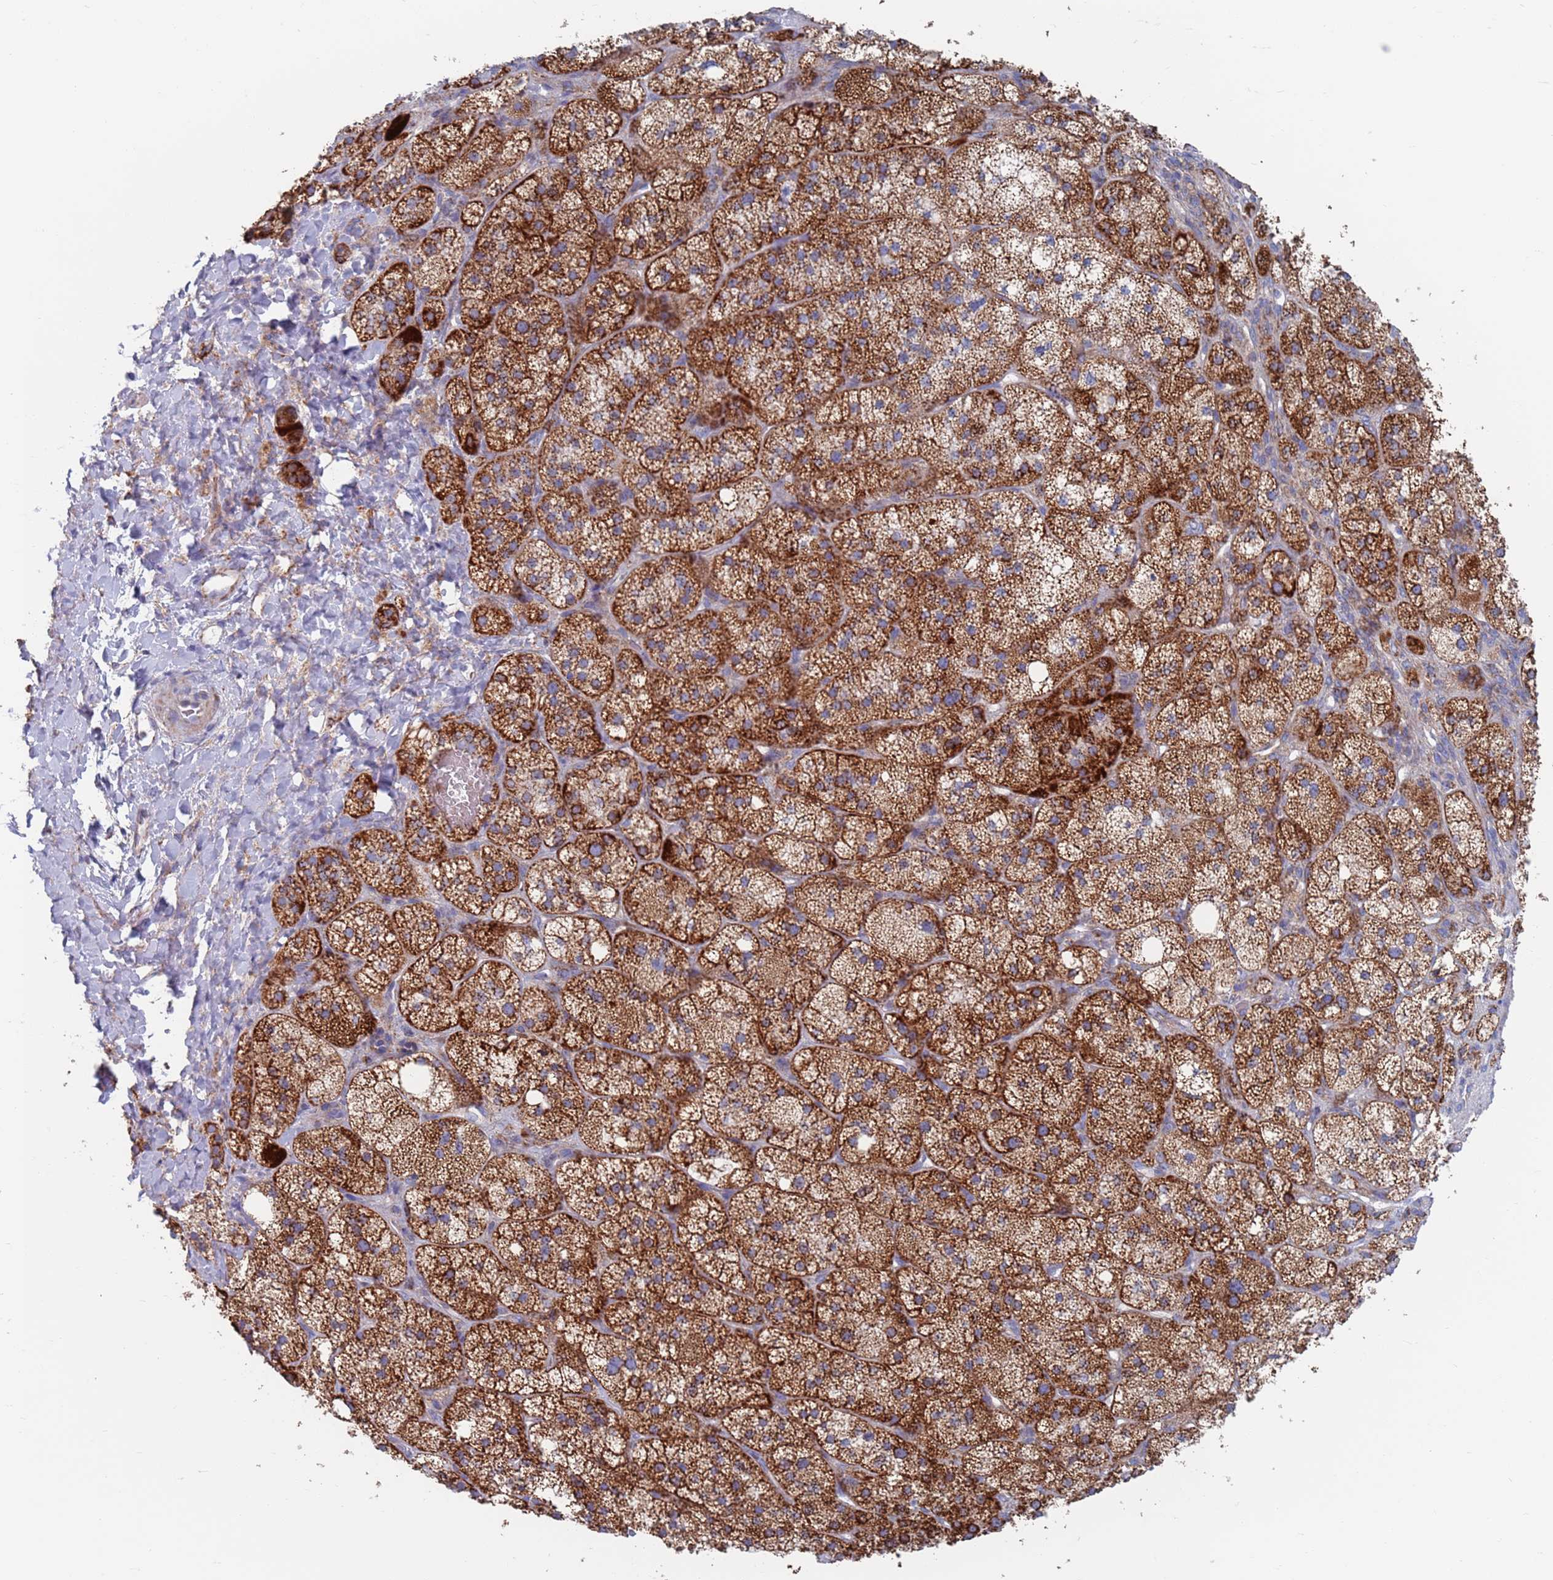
{"staining": {"intensity": "strong", "quantity": ">75%", "location": "cytoplasmic/membranous"}, "tissue": "adrenal gland", "cell_type": "Glandular cells", "image_type": "normal", "snomed": [{"axis": "morphology", "description": "Normal tissue, NOS"}, {"axis": "topography", "description": "Adrenal gland"}], "caption": "The photomicrograph reveals staining of normal adrenal gland, revealing strong cytoplasmic/membranous protein positivity (brown color) within glandular cells.", "gene": "CHCHD6", "patient": {"sex": "male", "age": 61}}